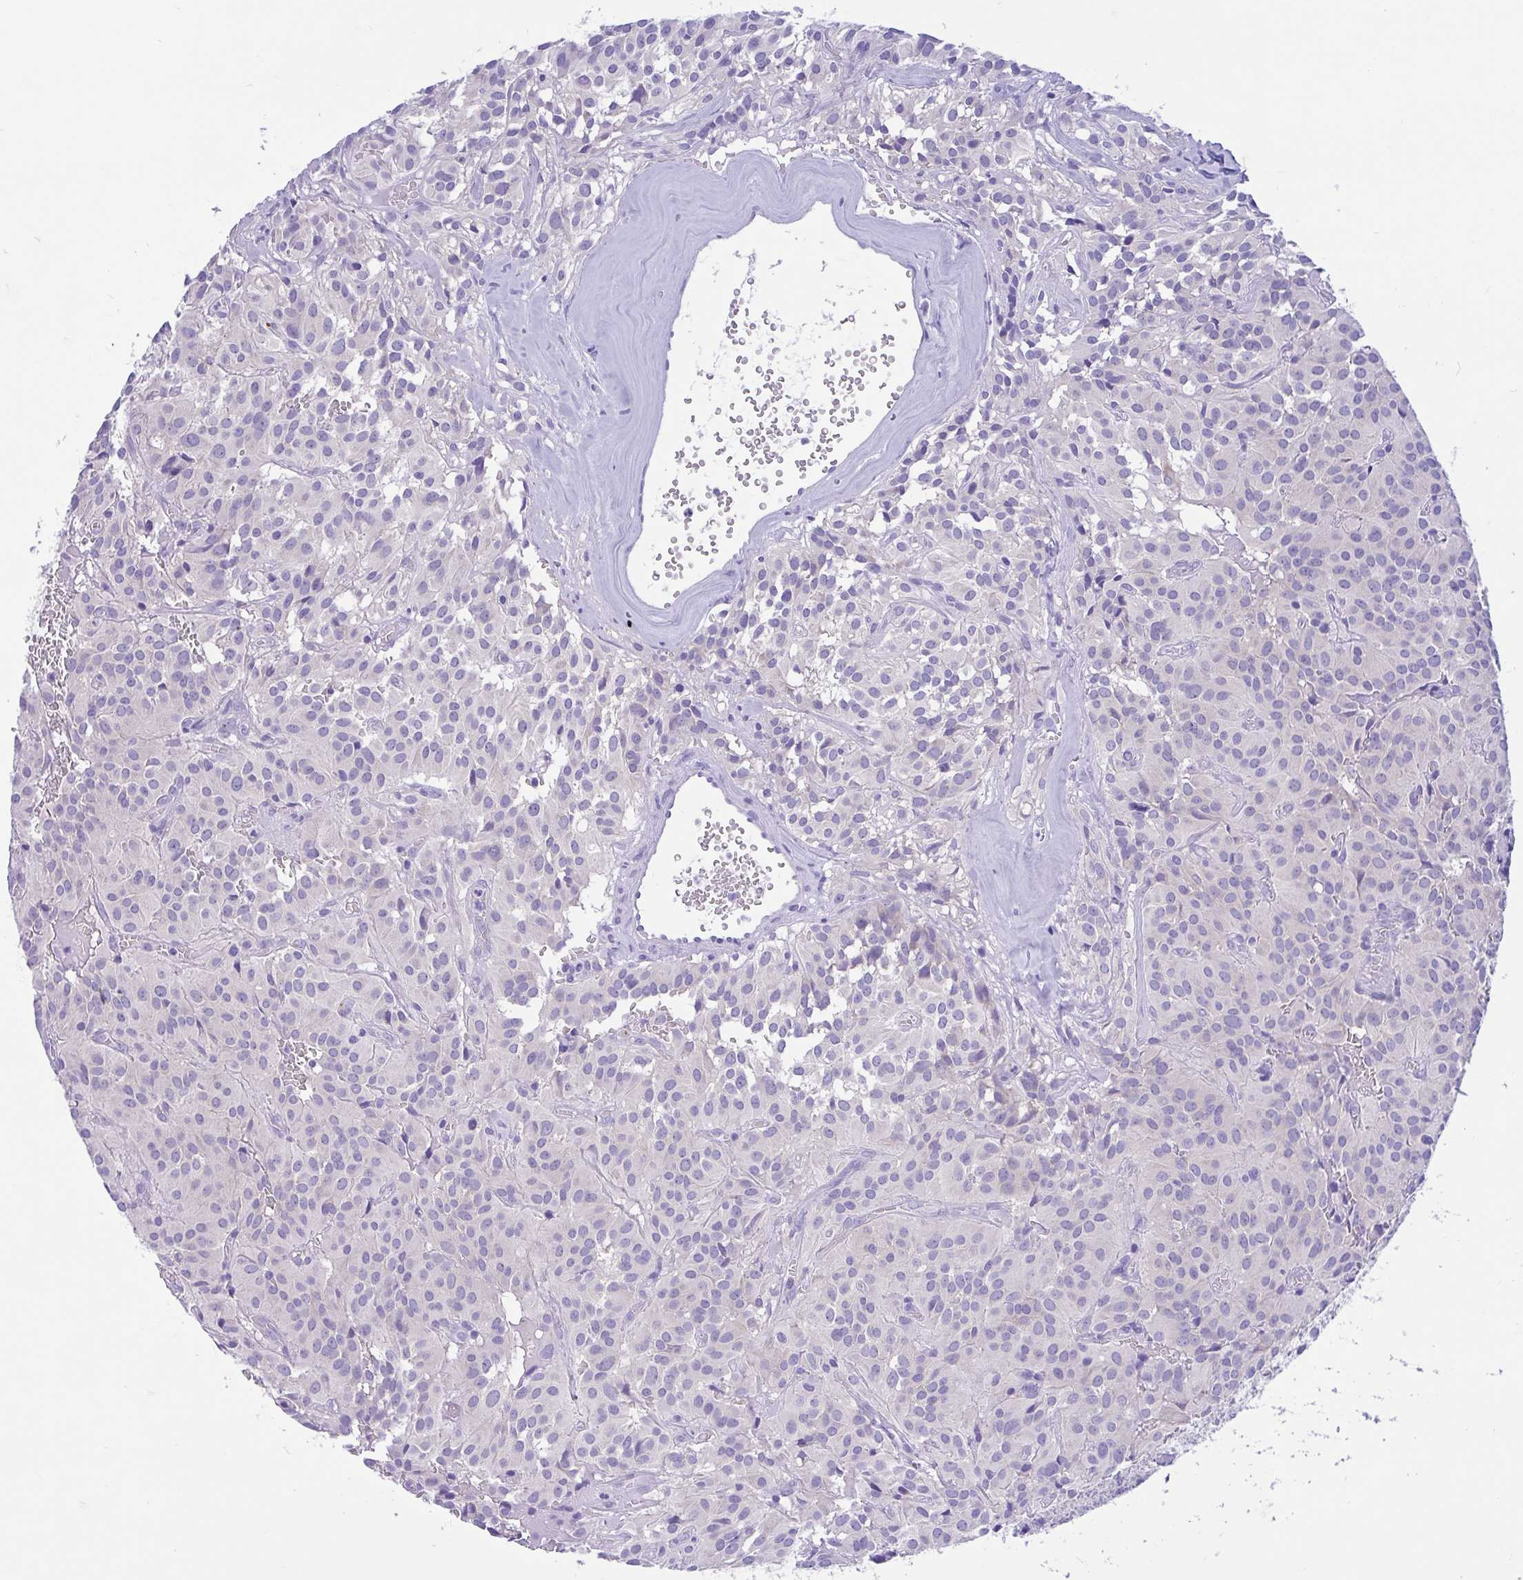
{"staining": {"intensity": "negative", "quantity": "none", "location": "none"}, "tissue": "glioma", "cell_type": "Tumor cells", "image_type": "cancer", "snomed": [{"axis": "morphology", "description": "Glioma, malignant, Low grade"}, {"axis": "topography", "description": "Brain"}], "caption": "There is no significant positivity in tumor cells of malignant glioma (low-grade).", "gene": "OR4N4", "patient": {"sex": "male", "age": 42}}